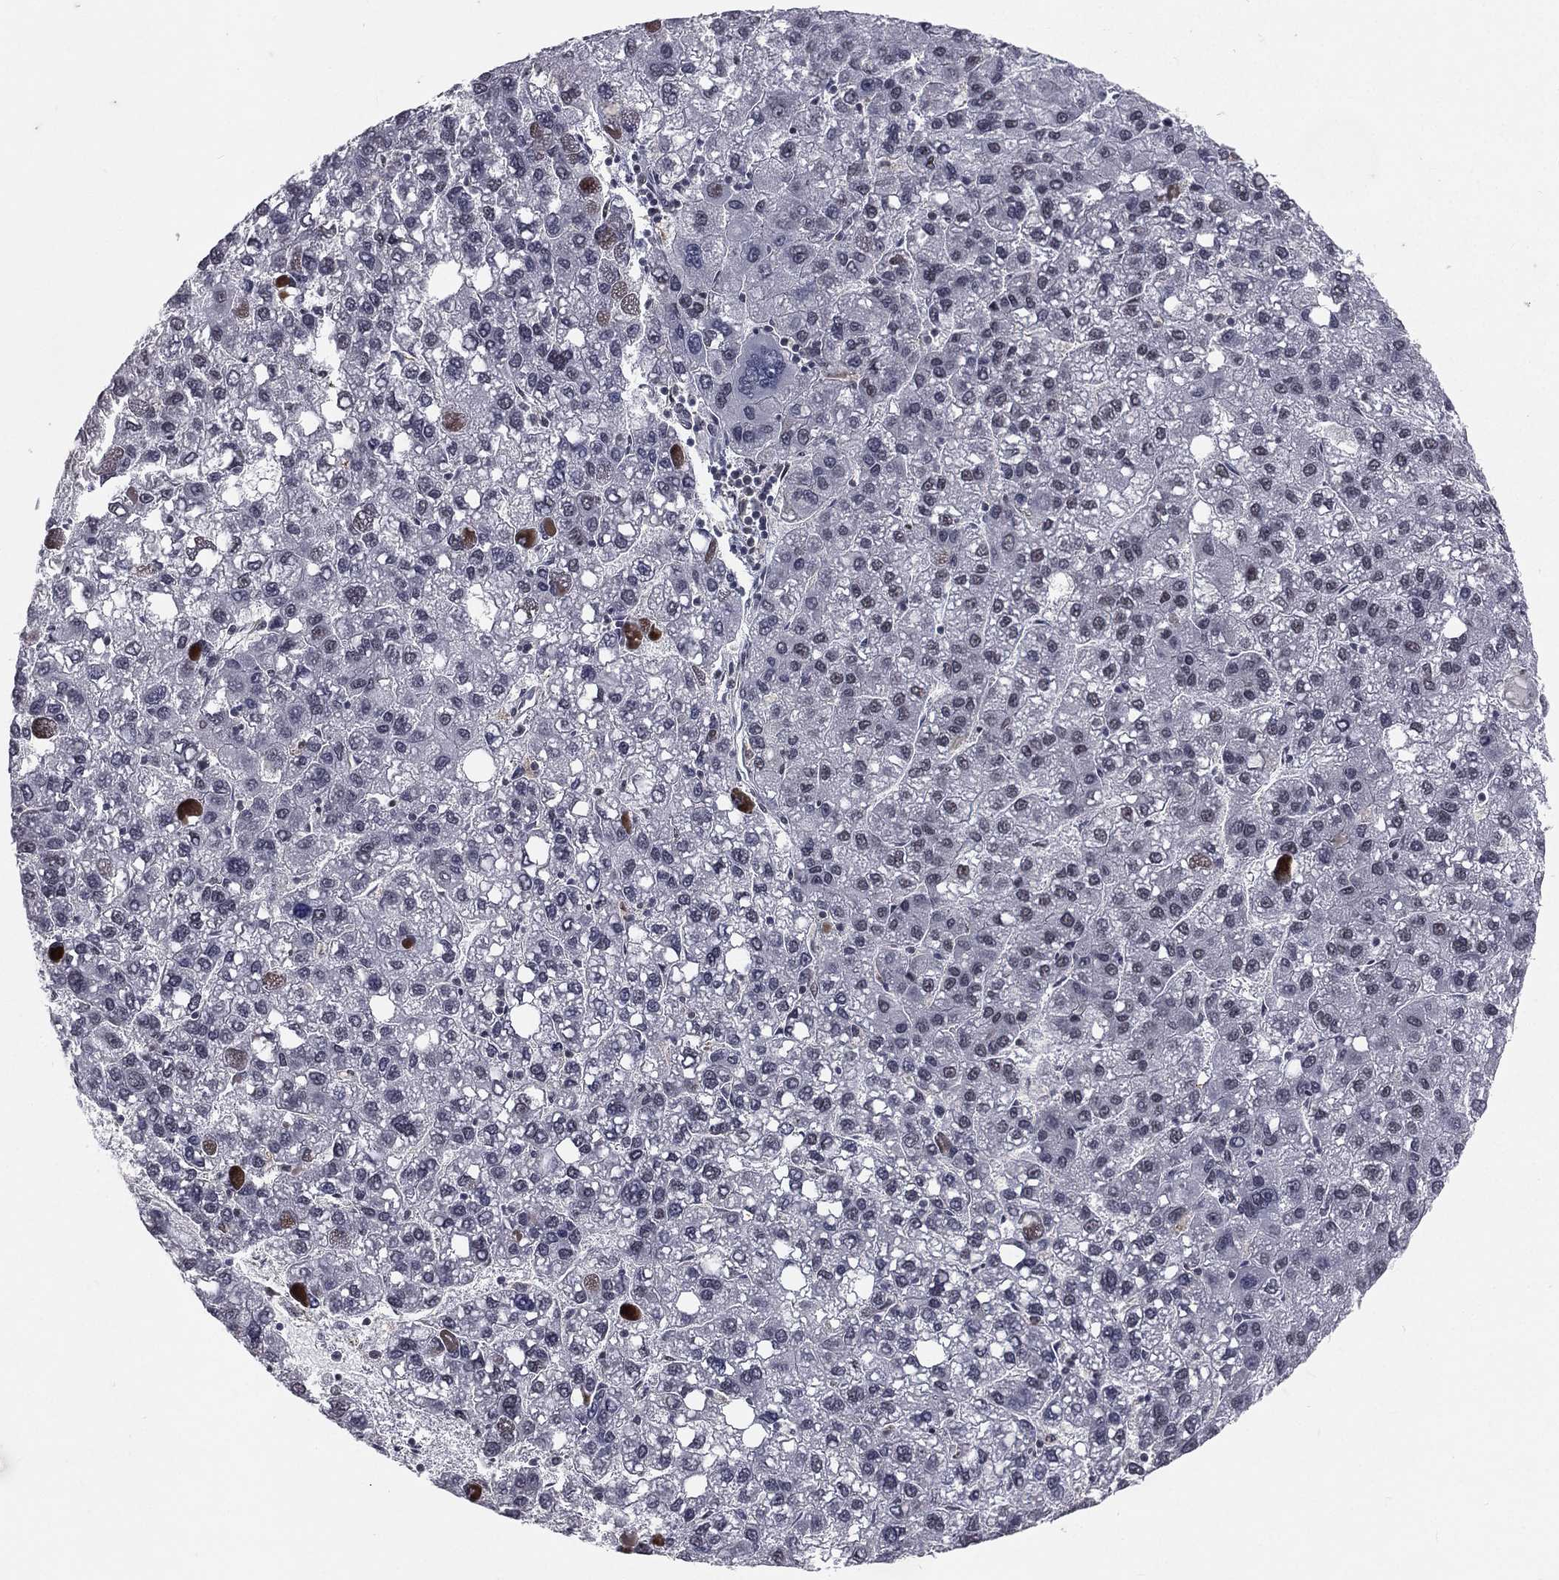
{"staining": {"intensity": "negative", "quantity": "none", "location": "none"}, "tissue": "liver cancer", "cell_type": "Tumor cells", "image_type": "cancer", "snomed": [{"axis": "morphology", "description": "Carcinoma, Hepatocellular, NOS"}, {"axis": "topography", "description": "Liver"}], "caption": "IHC image of neoplastic tissue: human liver cancer (hepatocellular carcinoma) stained with DAB (3,3'-diaminobenzidine) exhibits no significant protein staining in tumor cells.", "gene": "MORC2", "patient": {"sex": "female", "age": 82}}